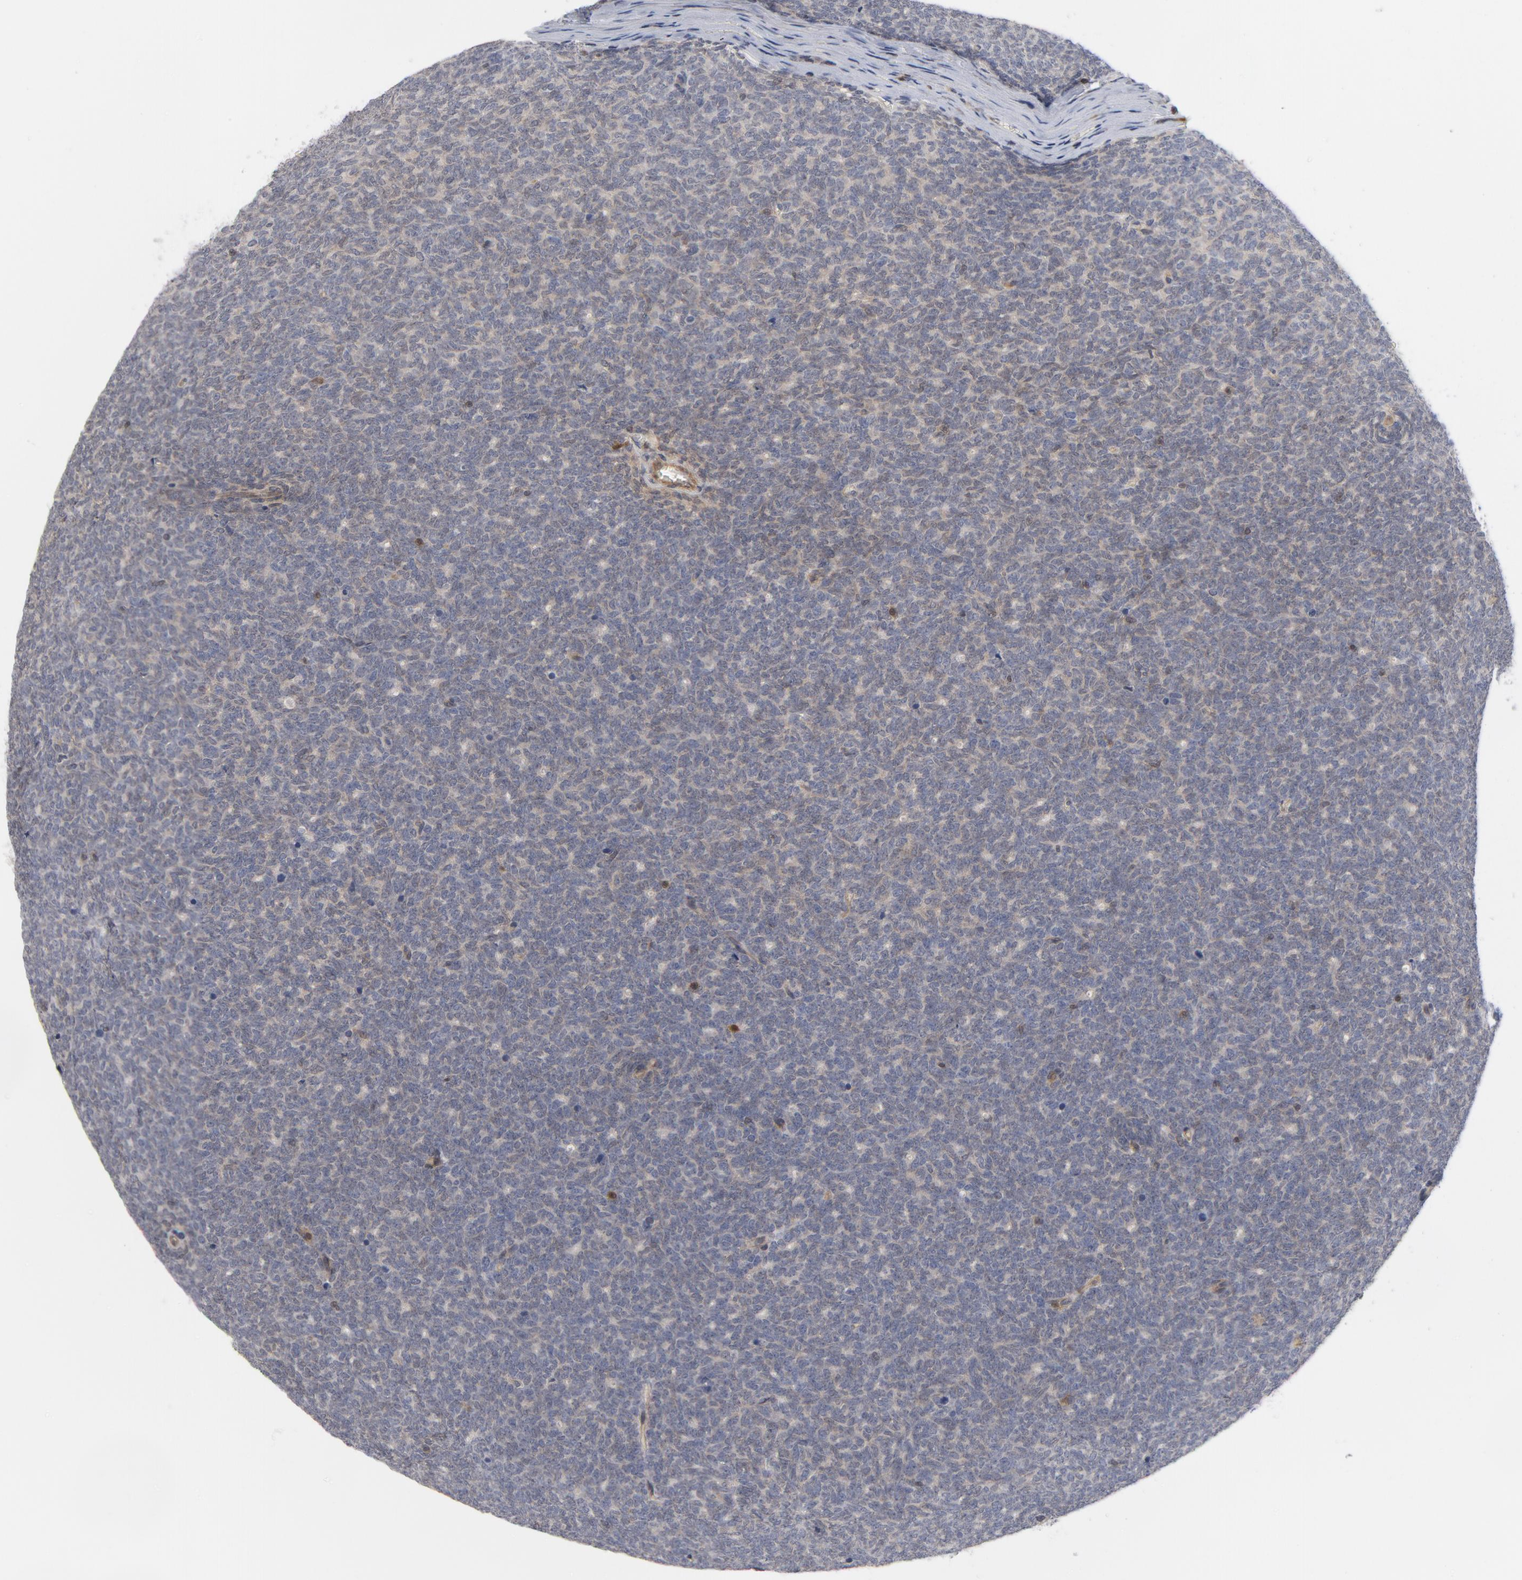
{"staining": {"intensity": "negative", "quantity": "none", "location": "none"}, "tissue": "renal cancer", "cell_type": "Tumor cells", "image_type": "cancer", "snomed": [{"axis": "morphology", "description": "Neoplasm, malignant, NOS"}, {"axis": "topography", "description": "Kidney"}], "caption": "Tumor cells show no significant positivity in renal cancer (neoplasm (malignant)).", "gene": "TRADD", "patient": {"sex": "male", "age": 28}}